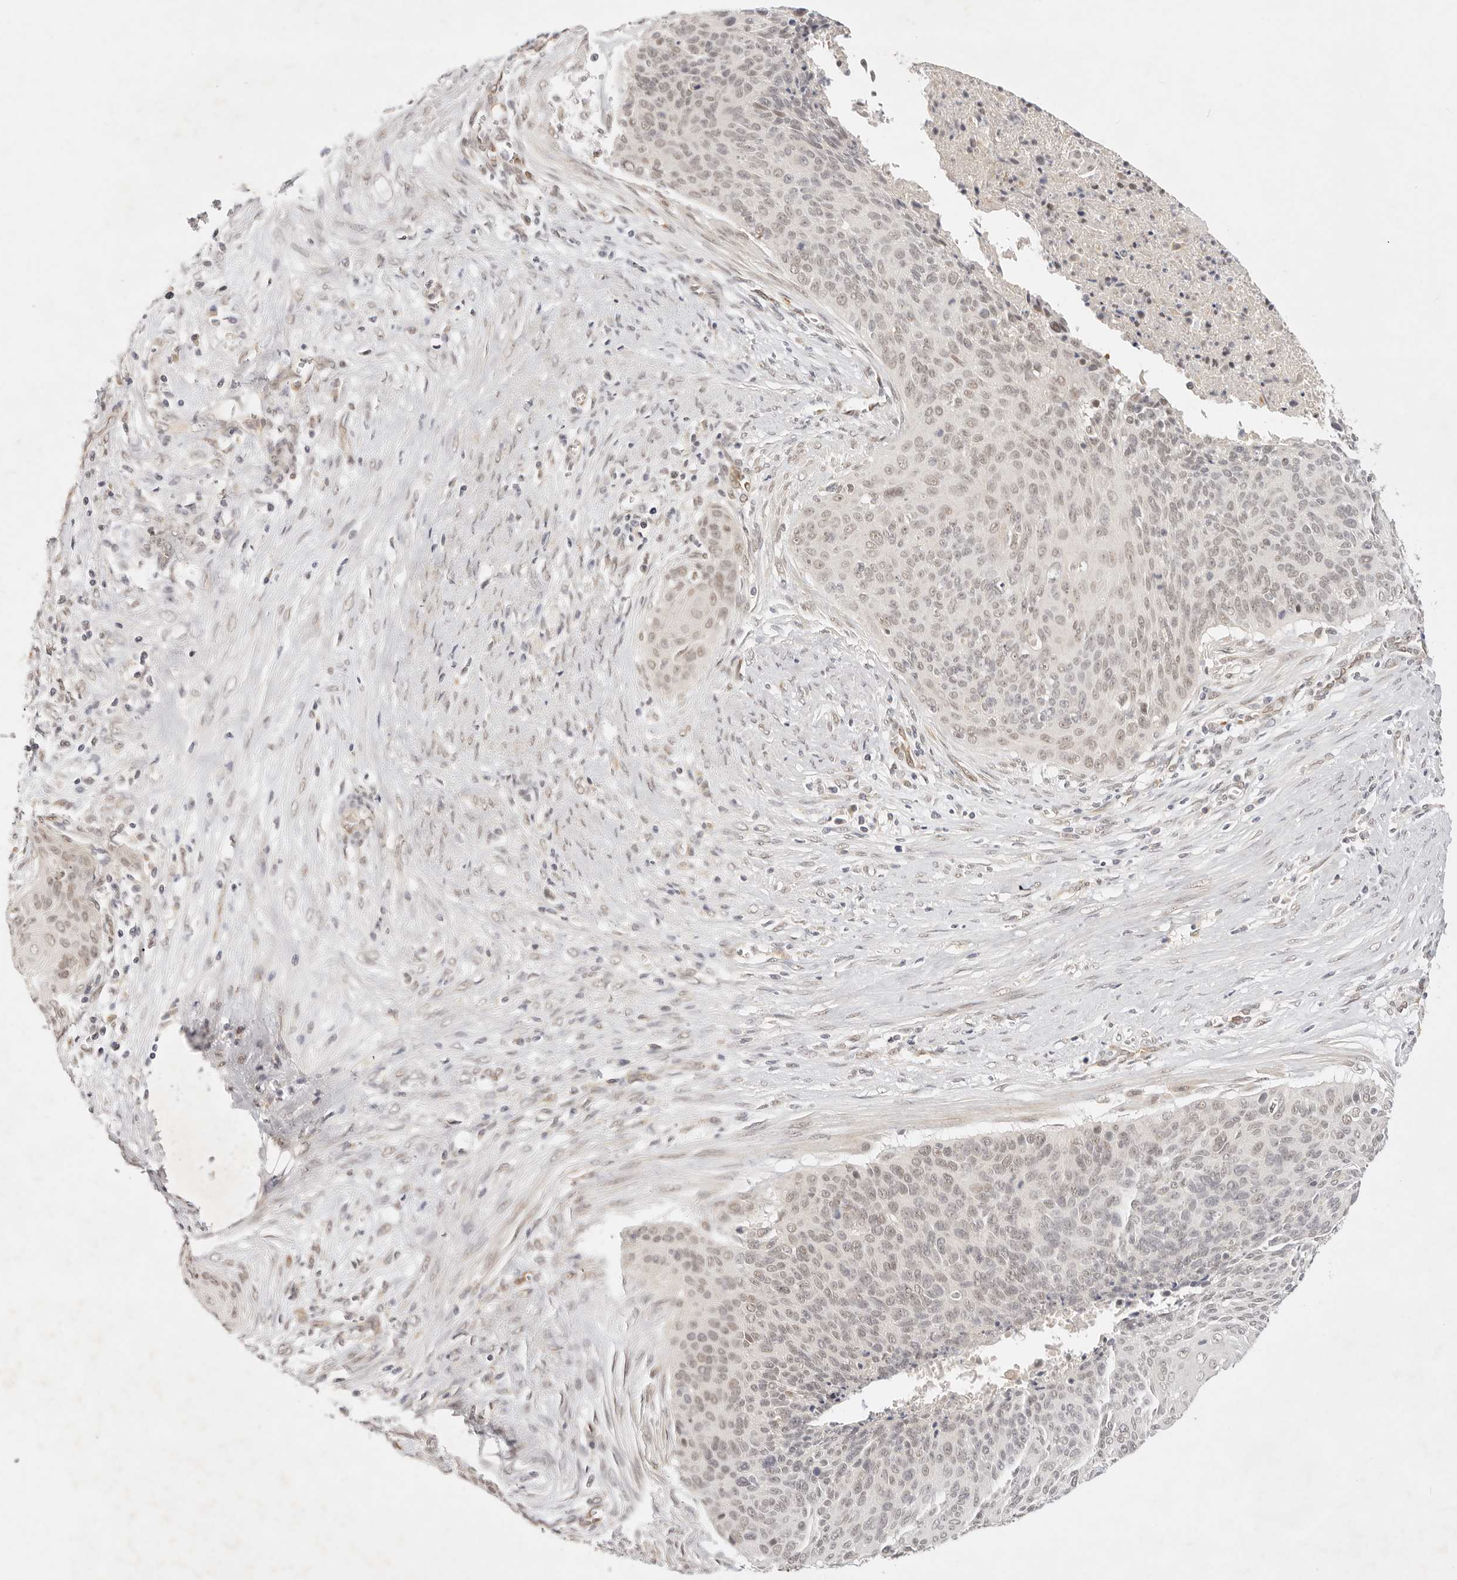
{"staining": {"intensity": "weak", "quantity": "<25%", "location": "nuclear"}, "tissue": "cervical cancer", "cell_type": "Tumor cells", "image_type": "cancer", "snomed": [{"axis": "morphology", "description": "Squamous cell carcinoma, NOS"}, {"axis": "topography", "description": "Cervix"}], "caption": "An immunohistochemistry micrograph of cervical cancer is shown. There is no staining in tumor cells of cervical cancer. Nuclei are stained in blue.", "gene": "GPR156", "patient": {"sex": "female", "age": 55}}